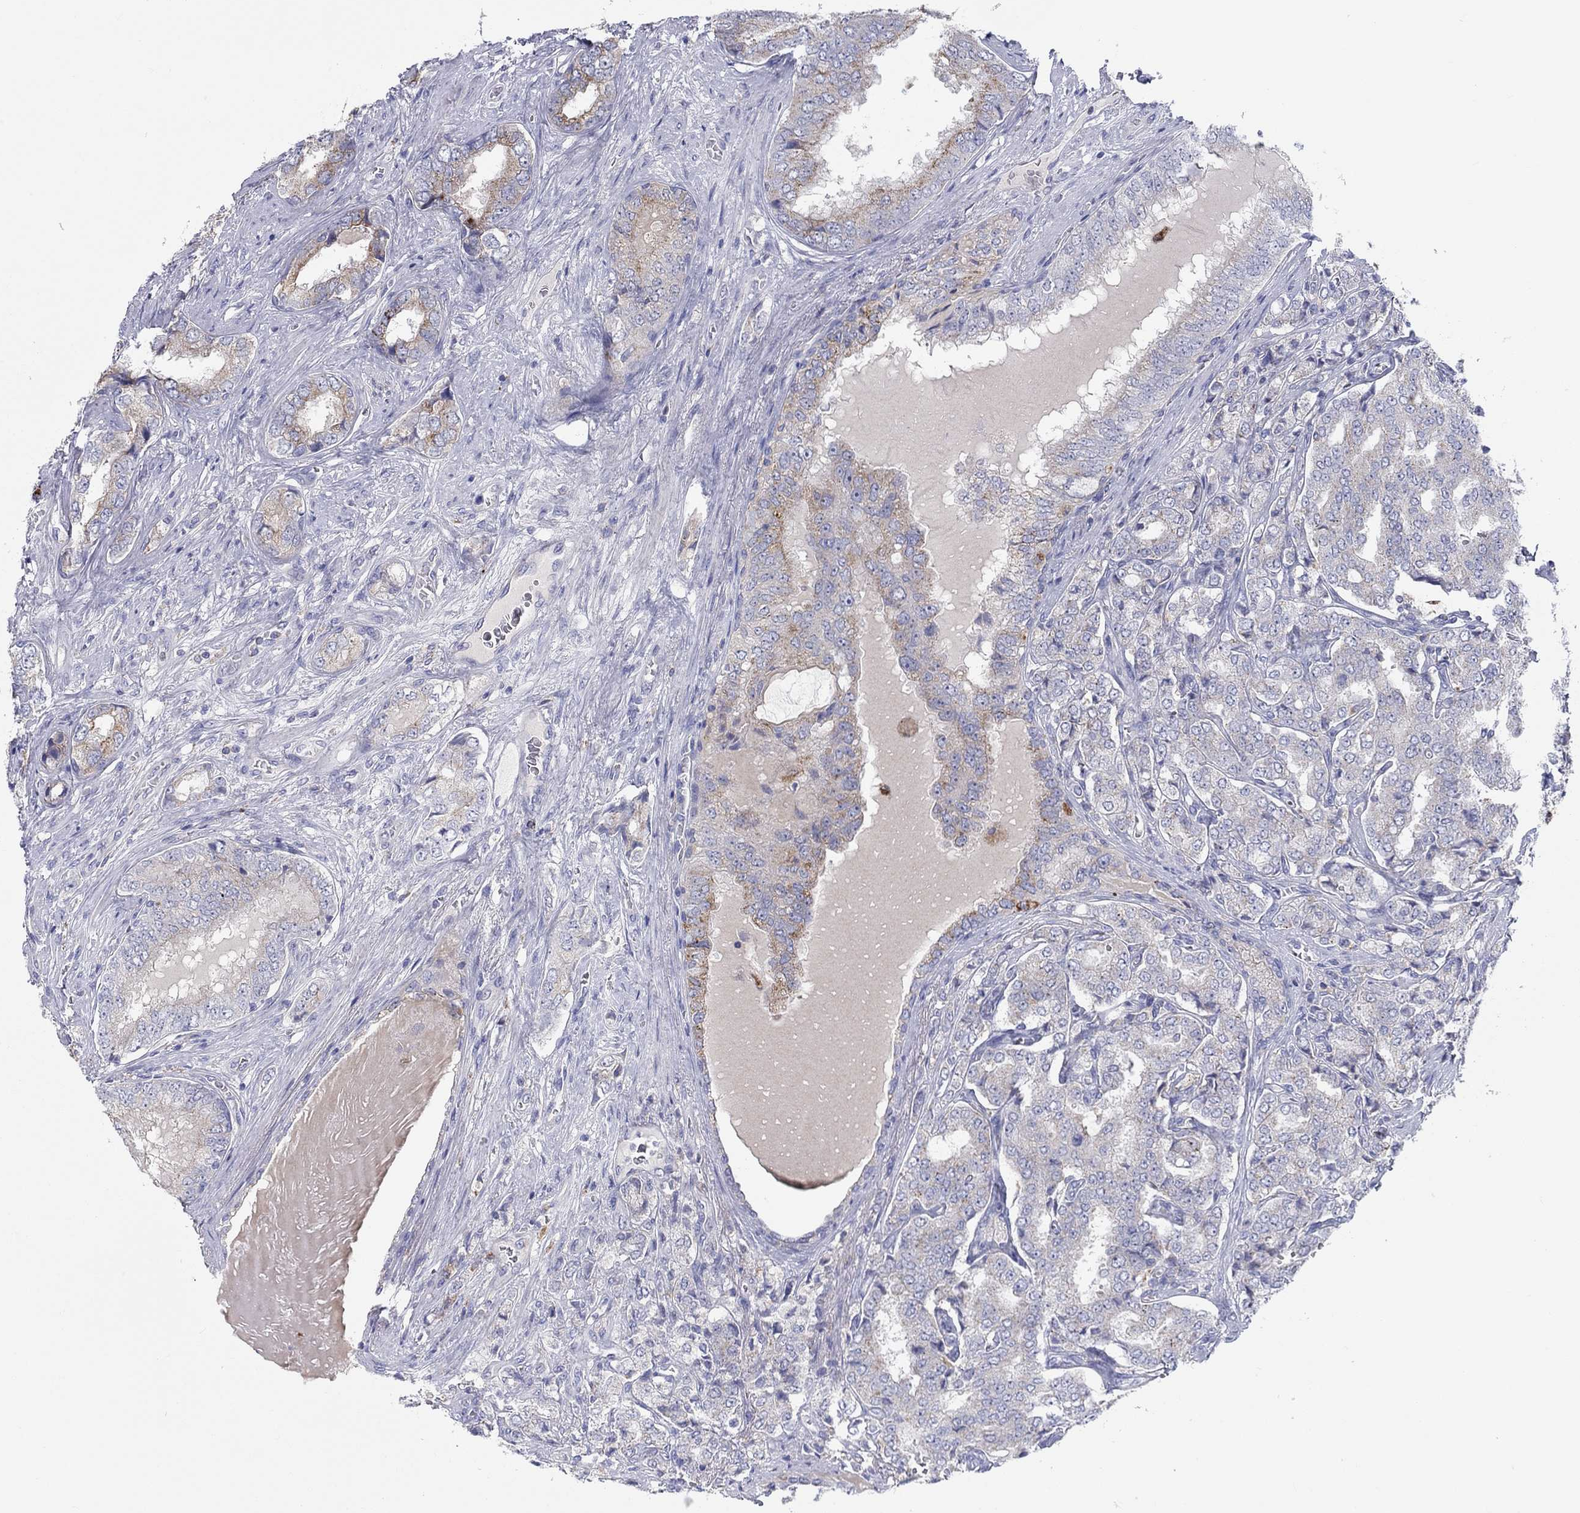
{"staining": {"intensity": "moderate", "quantity": "<25%", "location": "cytoplasmic/membranous"}, "tissue": "prostate cancer", "cell_type": "Tumor cells", "image_type": "cancer", "snomed": [{"axis": "morphology", "description": "Adenocarcinoma, NOS"}, {"axis": "topography", "description": "Prostate"}], "caption": "The immunohistochemical stain shows moderate cytoplasmic/membranous expression in tumor cells of prostate adenocarcinoma tissue.", "gene": "BCO2", "patient": {"sex": "male", "age": 65}}